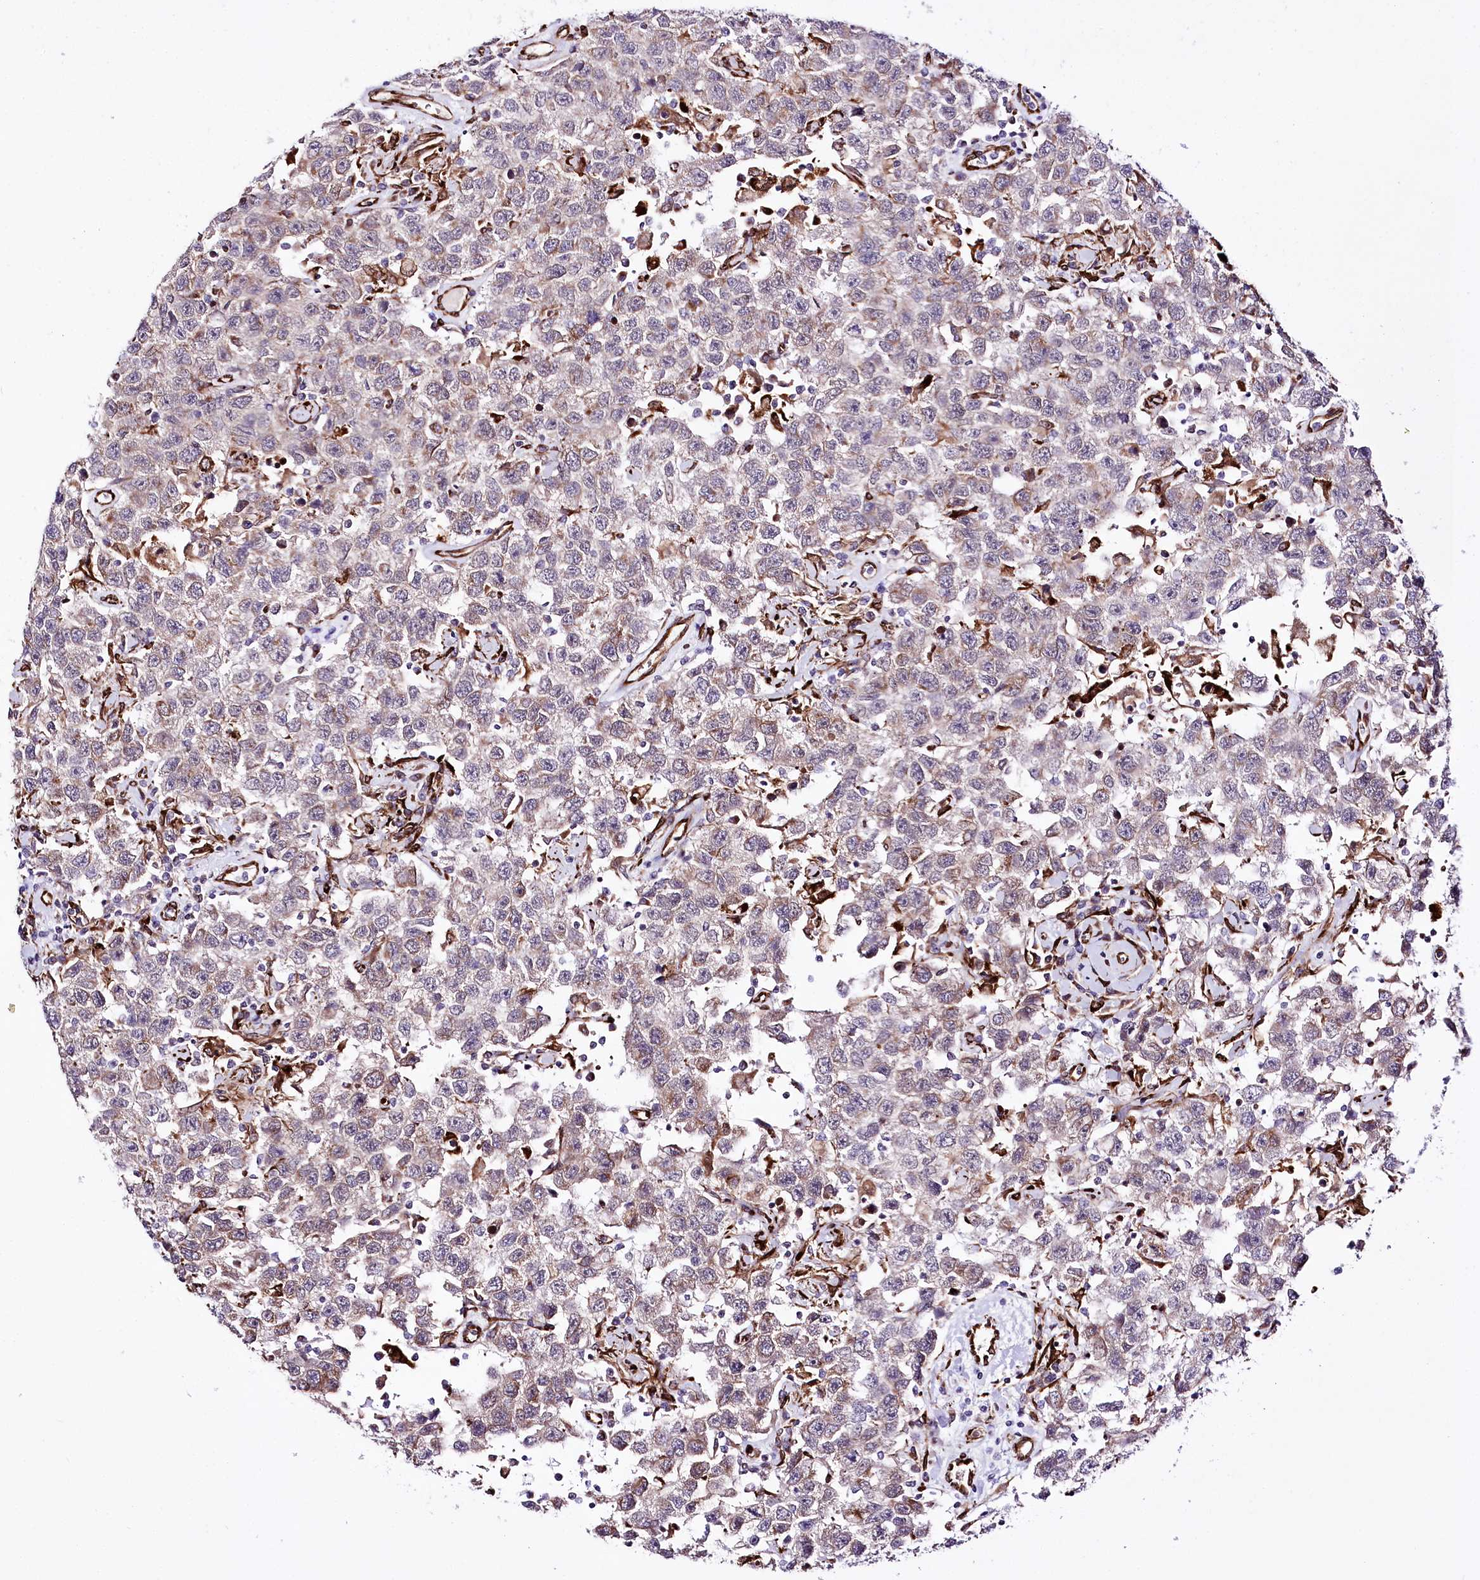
{"staining": {"intensity": "weak", "quantity": "25%-75%", "location": "cytoplasmic/membranous"}, "tissue": "testis cancer", "cell_type": "Tumor cells", "image_type": "cancer", "snomed": [{"axis": "morphology", "description": "Seminoma, NOS"}, {"axis": "topography", "description": "Testis"}], "caption": "Approximately 25%-75% of tumor cells in human testis cancer exhibit weak cytoplasmic/membranous protein staining as visualized by brown immunohistochemical staining.", "gene": "WWC1", "patient": {"sex": "male", "age": 41}}